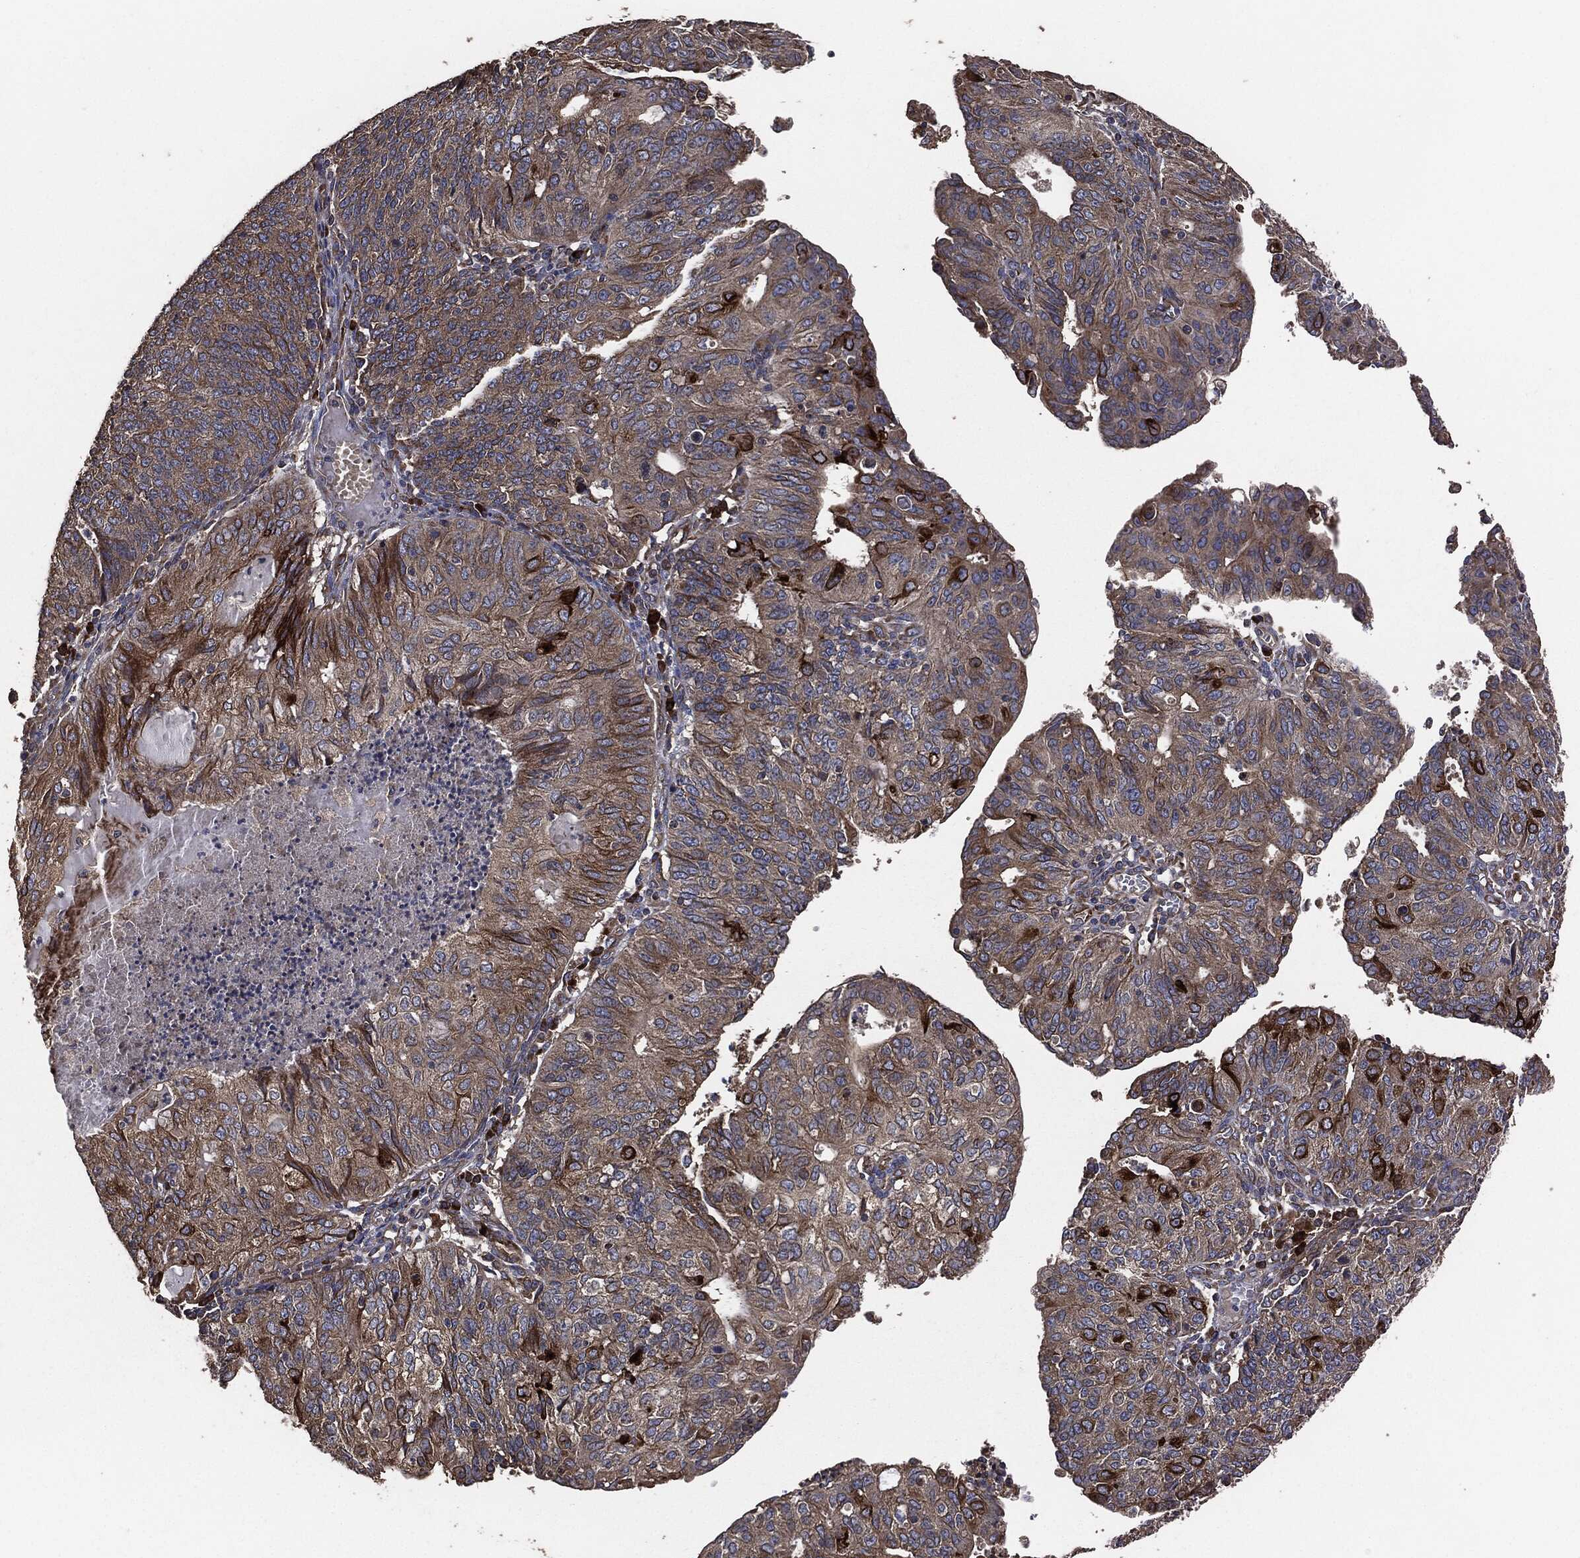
{"staining": {"intensity": "strong", "quantity": "<25%", "location": "cytoplasmic/membranous"}, "tissue": "endometrial cancer", "cell_type": "Tumor cells", "image_type": "cancer", "snomed": [{"axis": "morphology", "description": "Adenocarcinoma, NOS"}, {"axis": "topography", "description": "Endometrium"}], "caption": "Protein expression by IHC exhibits strong cytoplasmic/membranous positivity in approximately <25% of tumor cells in endometrial cancer (adenocarcinoma).", "gene": "STK3", "patient": {"sex": "female", "age": 82}}